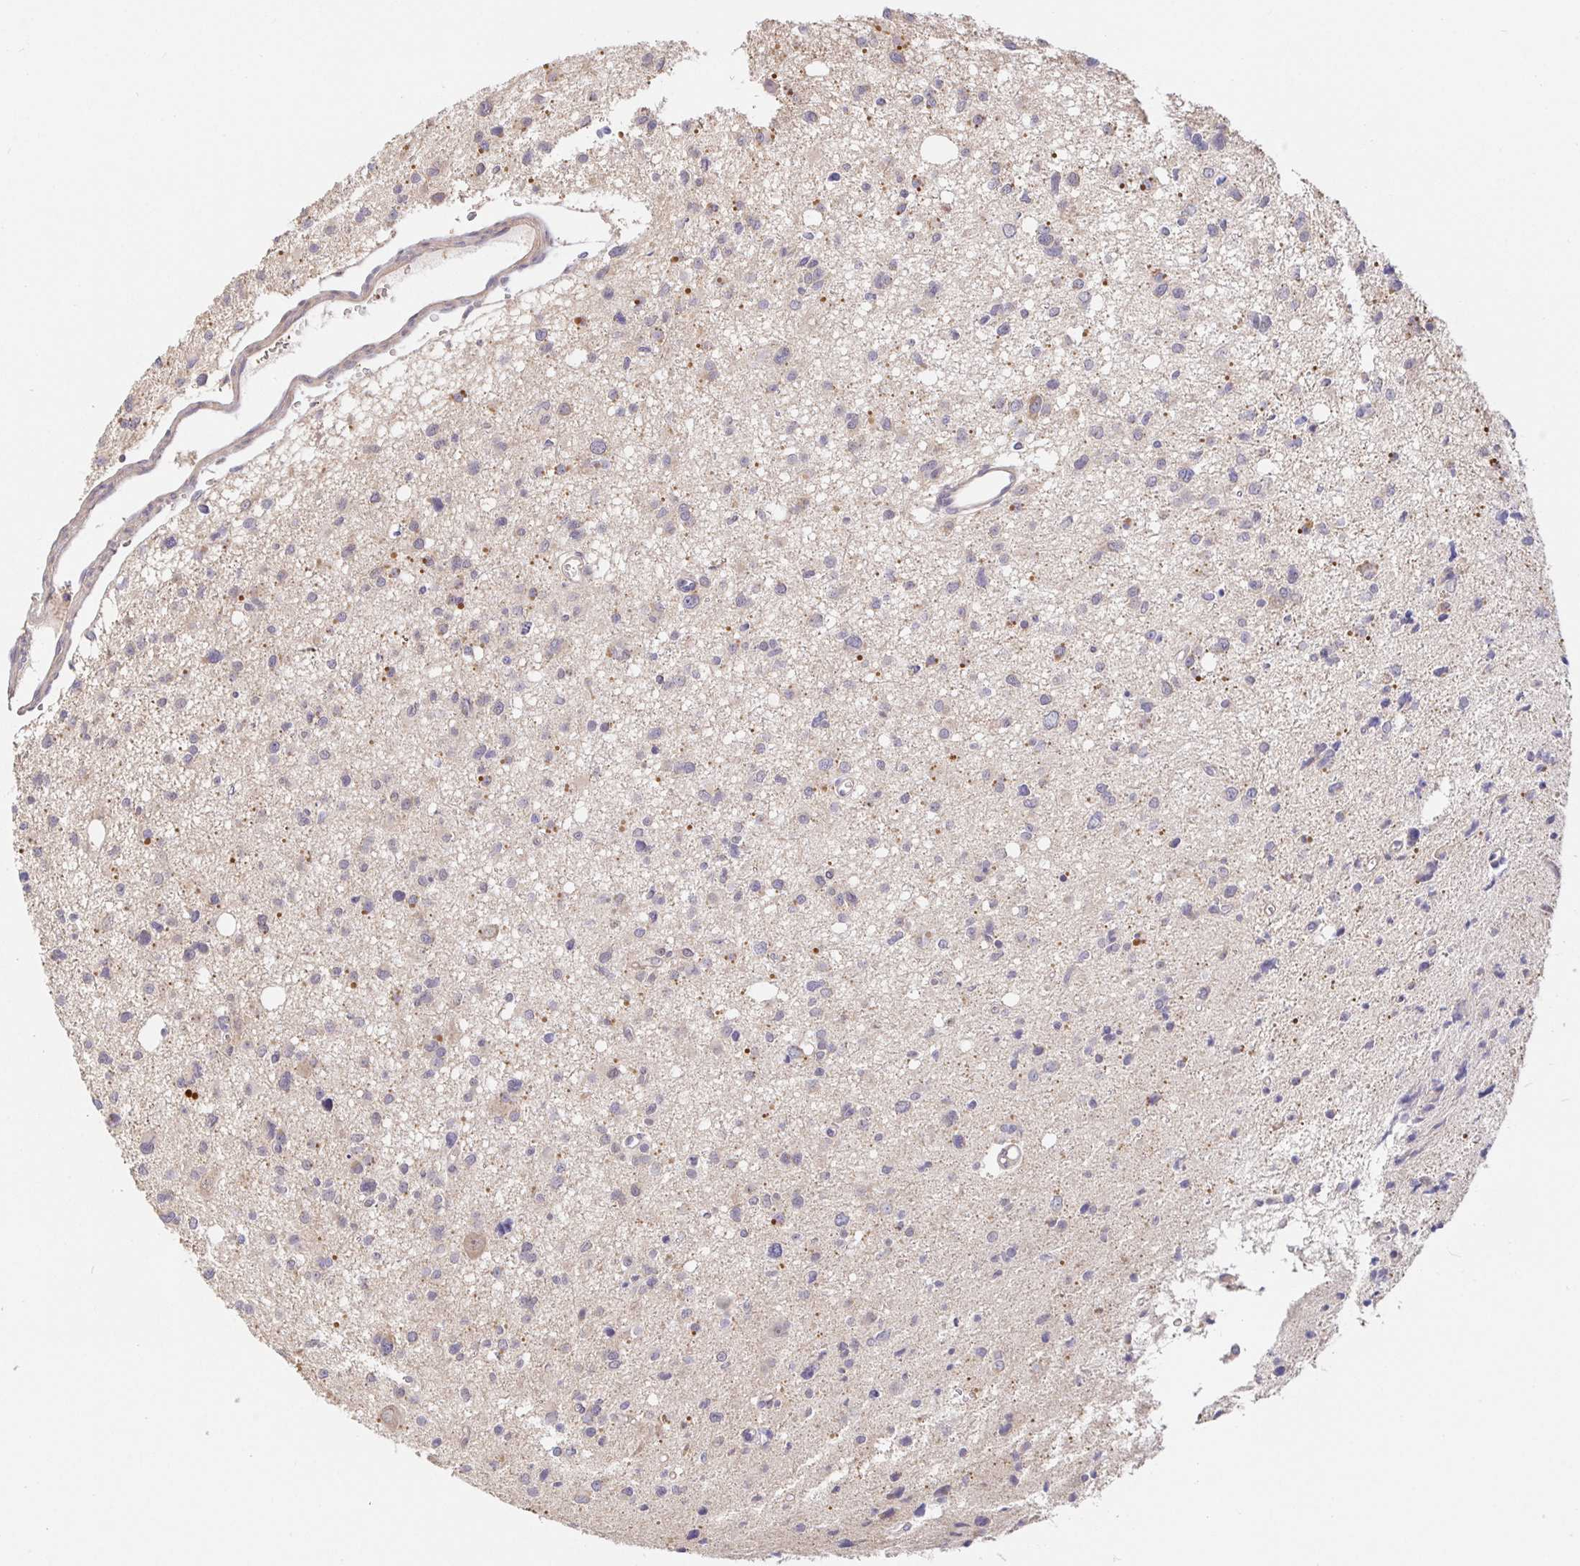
{"staining": {"intensity": "weak", "quantity": "<25%", "location": "cytoplasmic/membranous"}, "tissue": "glioma", "cell_type": "Tumor cells", "image_type": "cancer", "snomed": [{"axis": "morphology", "description": "Glioma, malignant, High grade"}, {"axis": "topography", "description": "Brain"}], "caption": "Tumor cells are negative for brown protein staining in glioma. (DAB IHC, high magnification).", "gene": "ZDHHC11", "patient": {"sex": "male", "age": 23}}